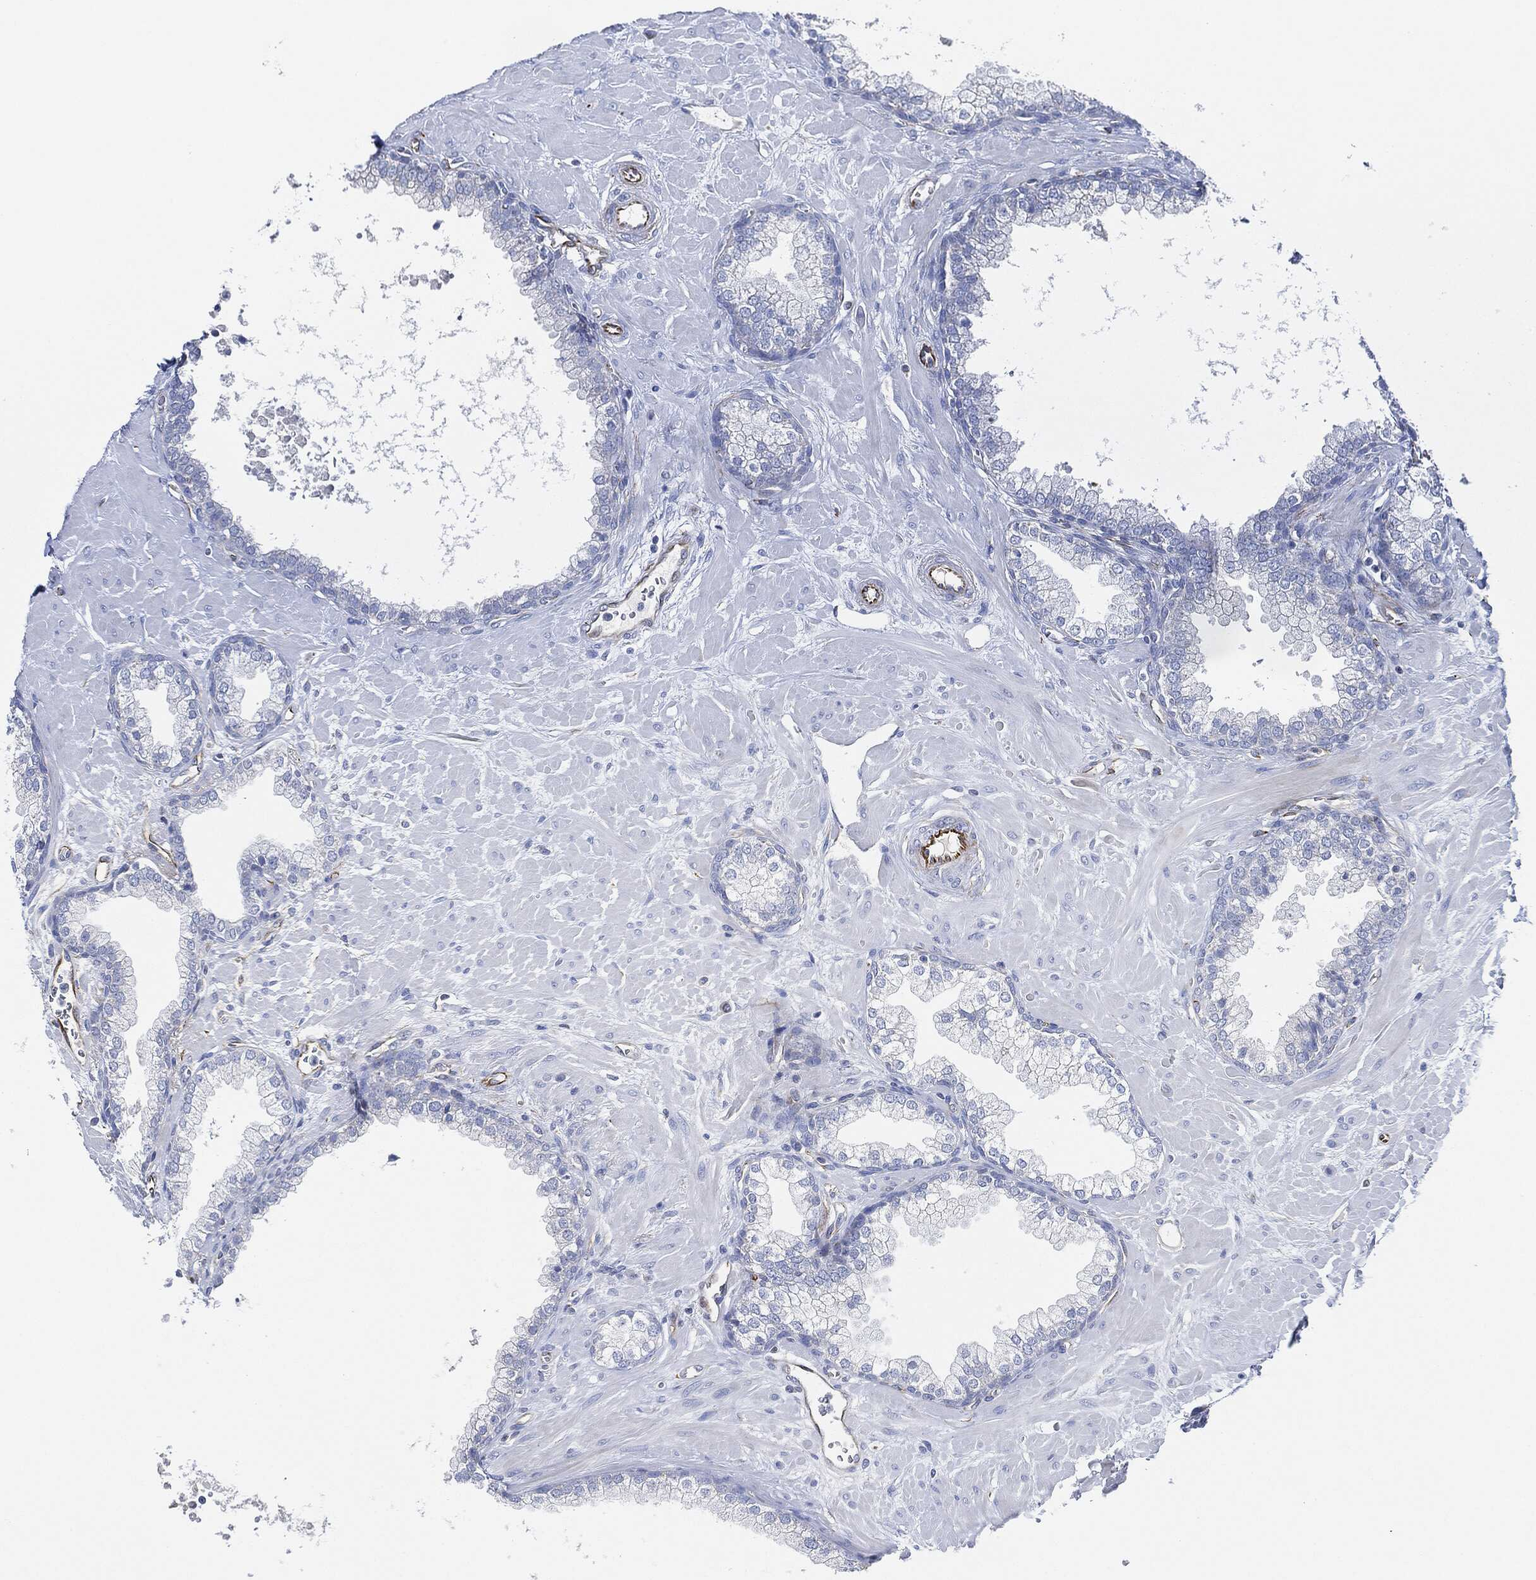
{"staining": {"intensity": "negative", "quantity": "none", "location": "none"}, "tissue": "prostate", "cell_type": "Glandular cells", "image_type": "normal", "snomed": [{"axis": "morphology", "description": "Normal tissue, NOS"}, {"axis": "topography", "description": "Prostate"}], "caption": "A micrograph of prostate stained for a protein demonstrates no brown staining in glandular cells.", "gene": "THSD1", "patient": {"sex": "male", "age": 63}}